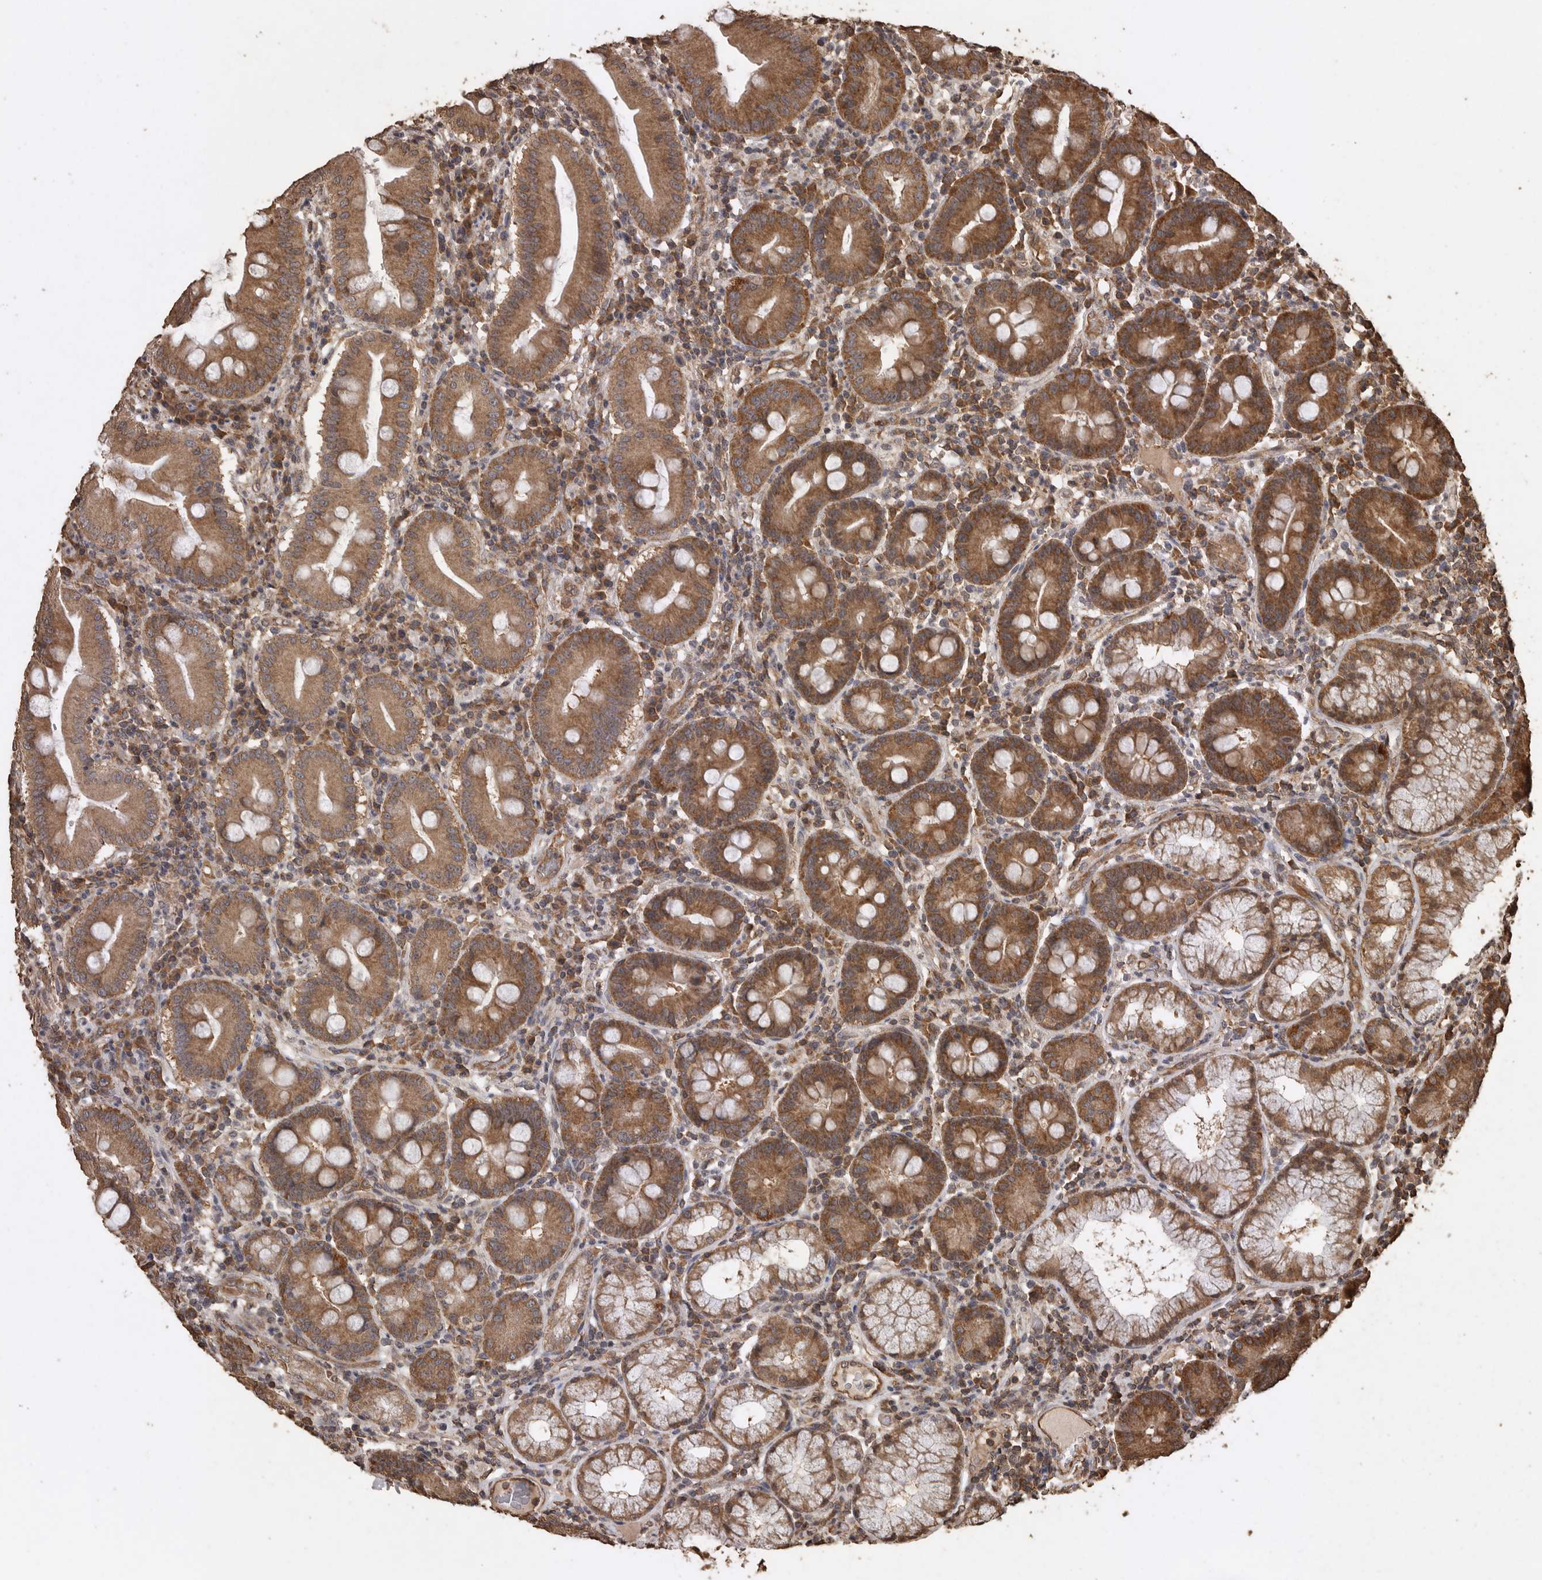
{"staining": {"intensity": "moderate", "quantity": ">75%", "location": "cytoplasmic/membranous"}, "tissue": "duodenum", "cell_type": "Glandular cells", "image_type": "normal", "snomed": [{"axis": "morphology", "description": "Normal tissue, NOS"}, {"axis": "topography", "description": "Duodenum"}], "caption": "Immunohistochemistry image of unremarkable human duodenum stained for a protein (brown), which exhibits medium levels of moderate cytoplasmic/membranous expression in about >75% of glandular cells.", "gene": "PINK1", "patient": {"sex": "male", "age": 50}}